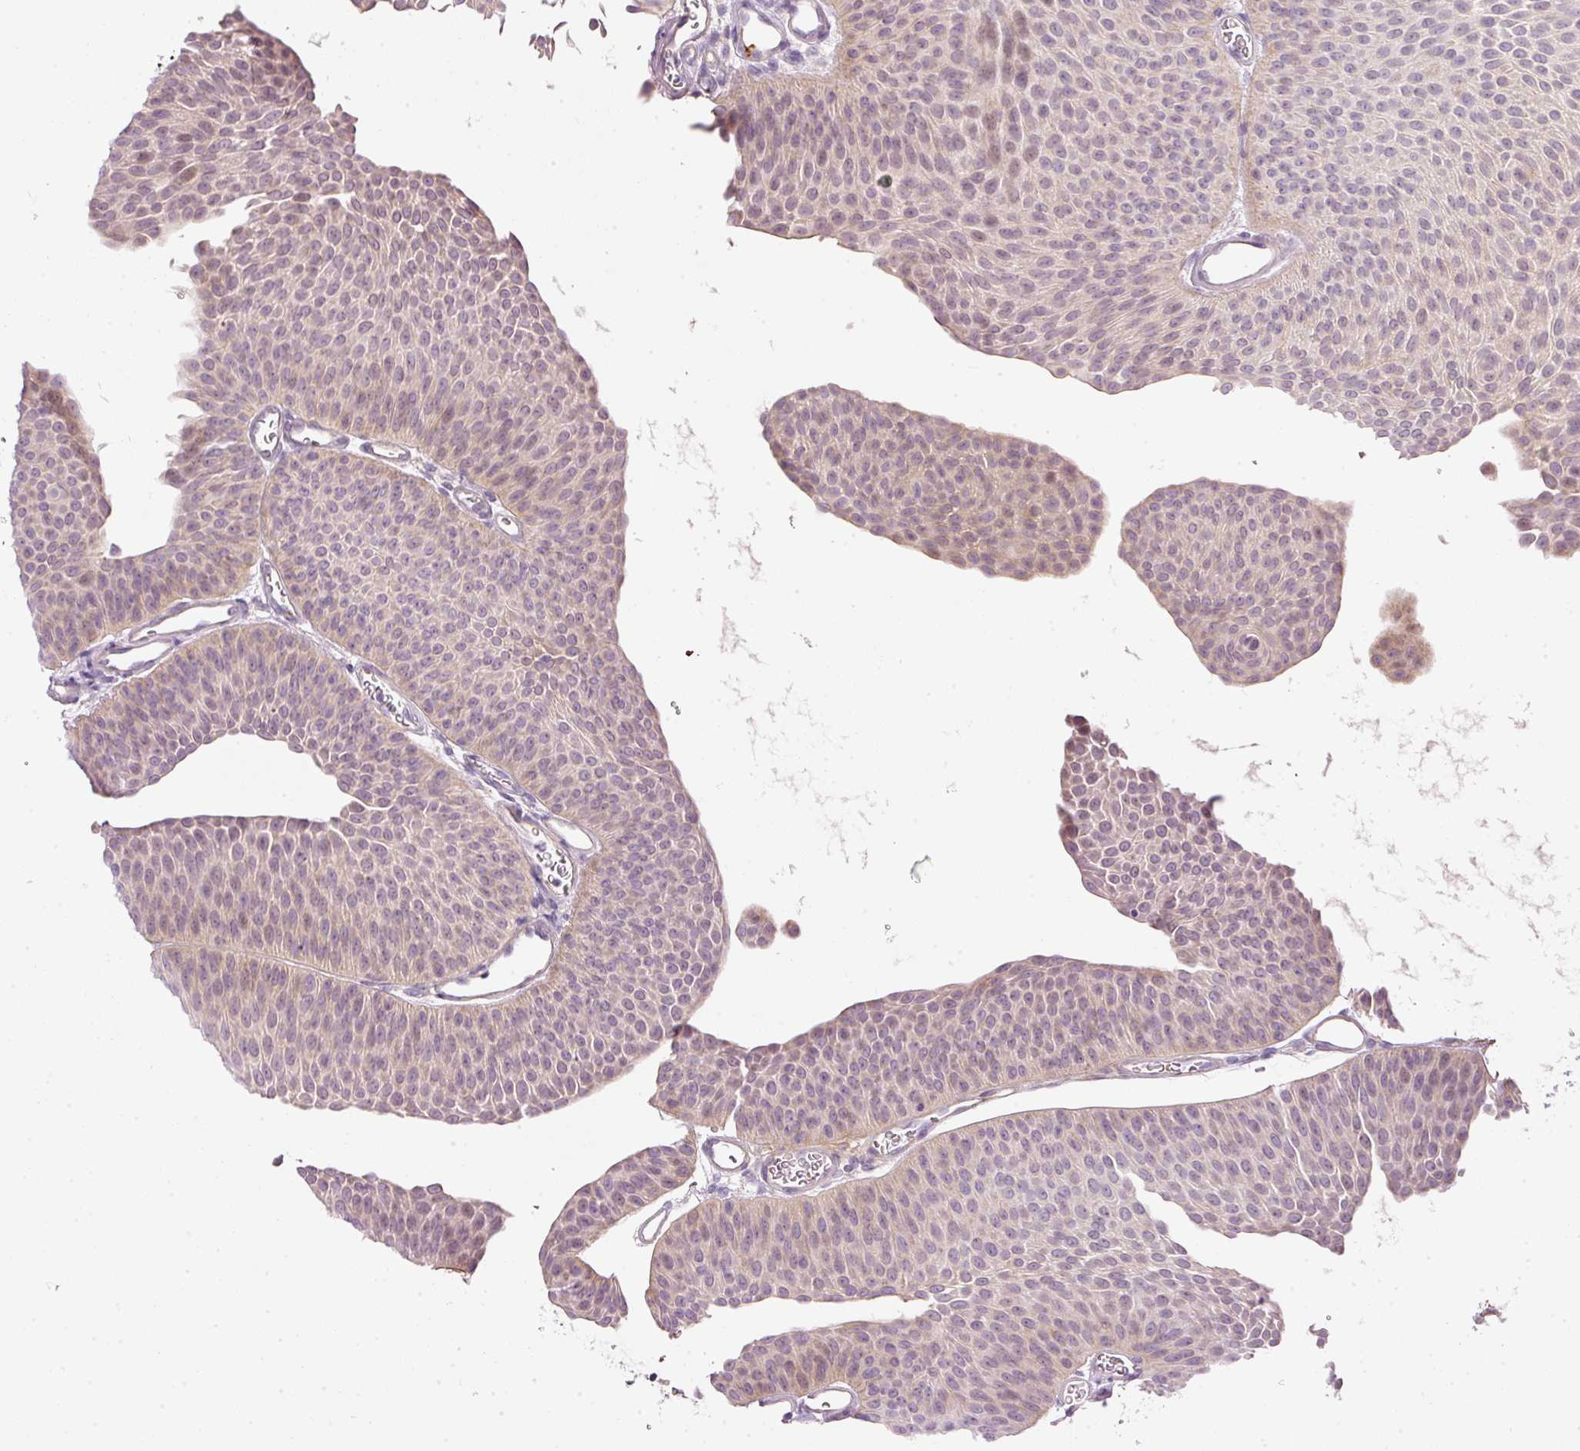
{"staining": {"intensity": "weak", "quantity": "25%-75%", "location": "cytoplasmic/membranous"}, "tissue": "urothelial cancer", "cell_type": "Tumor cells", "image_type": "cancer", "snomed": [{"axis": "morphology", "description": "Urothelial carcinoma, Low grade"}, {"axis": "topography", "description": "Urinary bladder"}], "caption": "Tumor cells display low levels of weak cytoplasmic/membranous positivity in approximately 25%-75% of cells in urothelial carcinoma (low-grade). (Stains: DAB (3,3'-diaminobenzidine) in brown, nuclei in blue, Microscopy: brightfield microscopy at high magnification).", "gene": "KPNA5", "patient": {"sex": "female", "age": 60}}